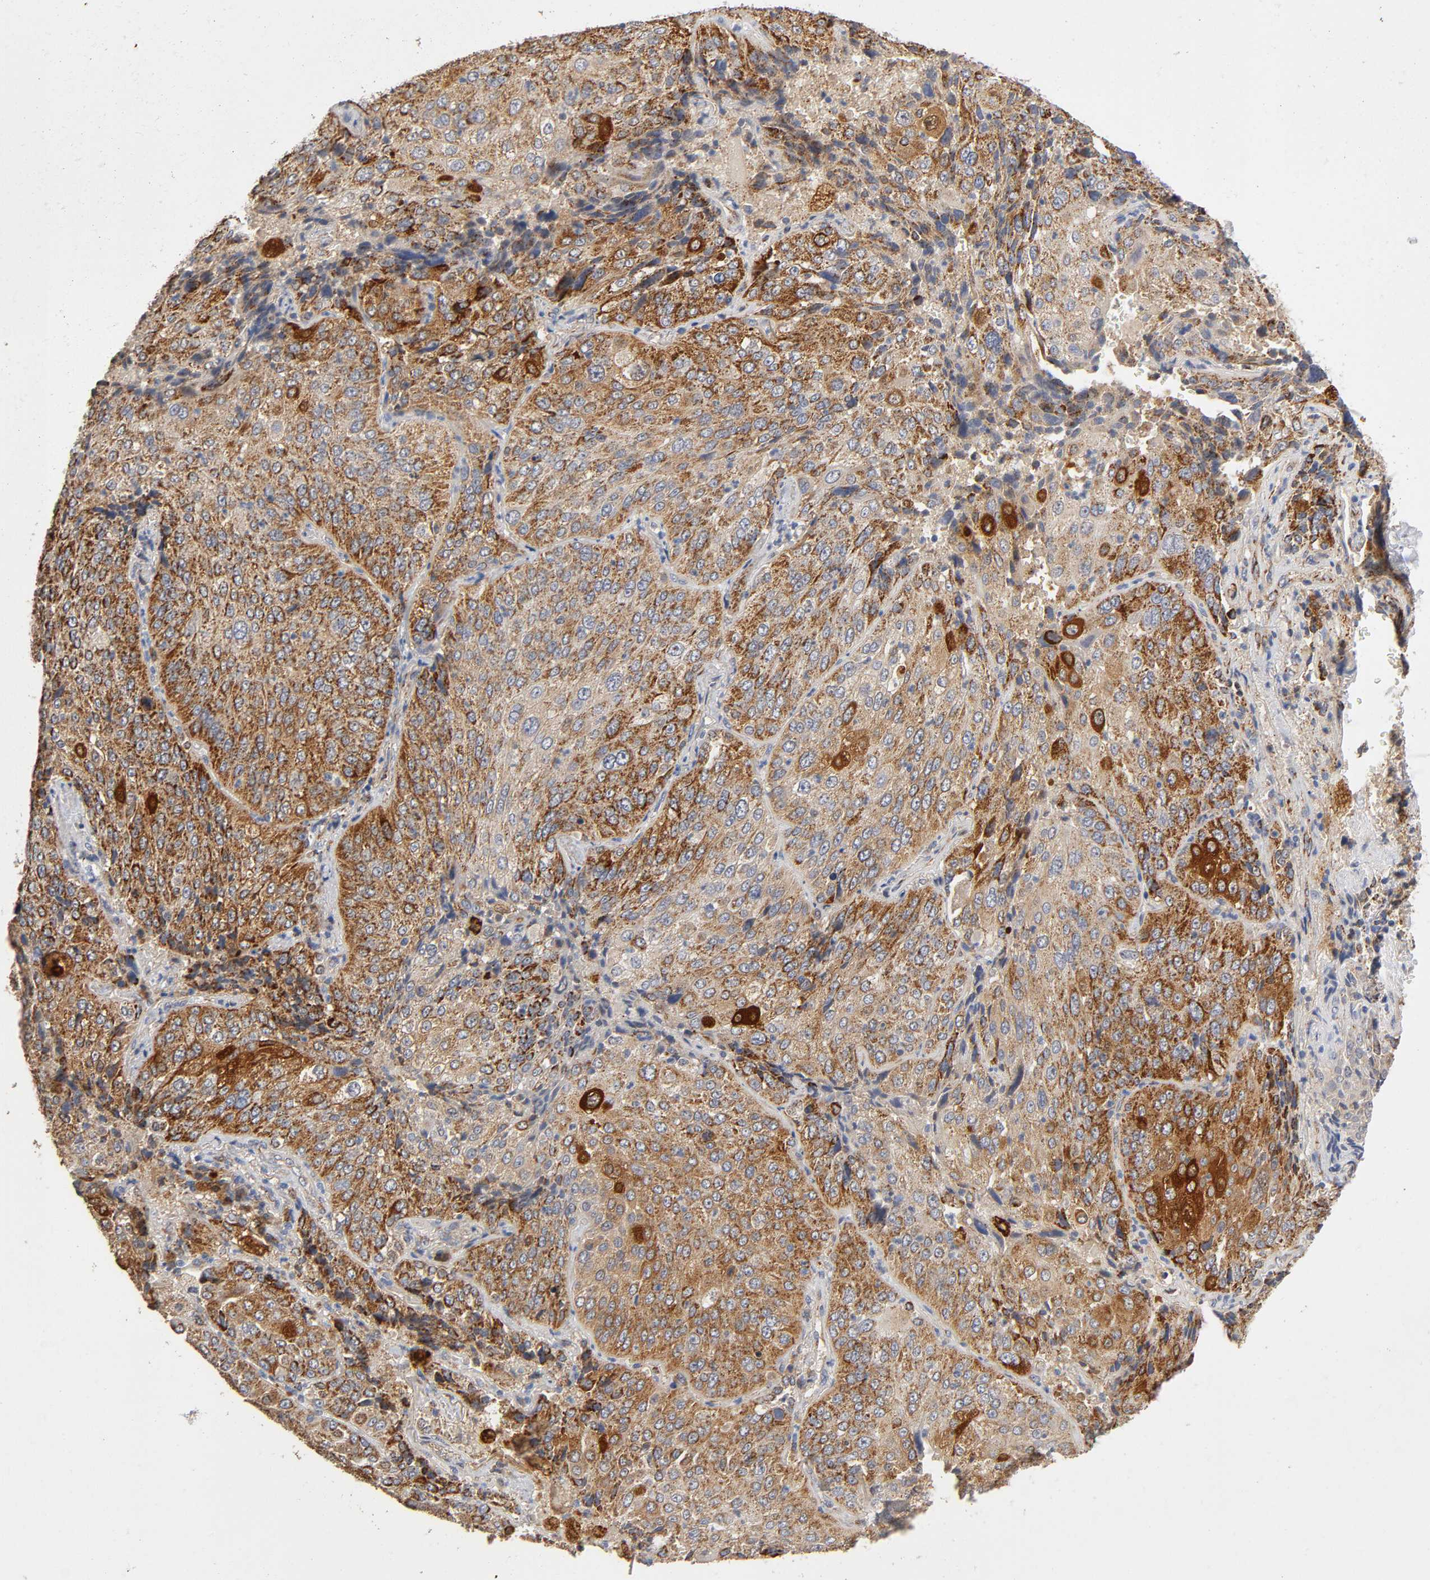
{"staining": {"intensity": "strong", "quantity": ">75%", "location": "cytoplasmic/membranous"}, "tissue": "lung cancer", "cell_type": "Tumor cells", "image_type": "cancer", "snomed": [{"axis": "morphology", "description": "Squamous cell carcinoma, NOS"}, {"axis": "topography", "description": "Lung"}], "caption": "An immunohistochemistry micrograph of neoplastic tissue is shown. Protein staining in brown highlights strong cytoplasmic/membranous positivity in lung cancer (squamous cell carcinoma) within tumor cells.", "gene": "ISG15", "patient": {"sex": "male", "age": 54}}